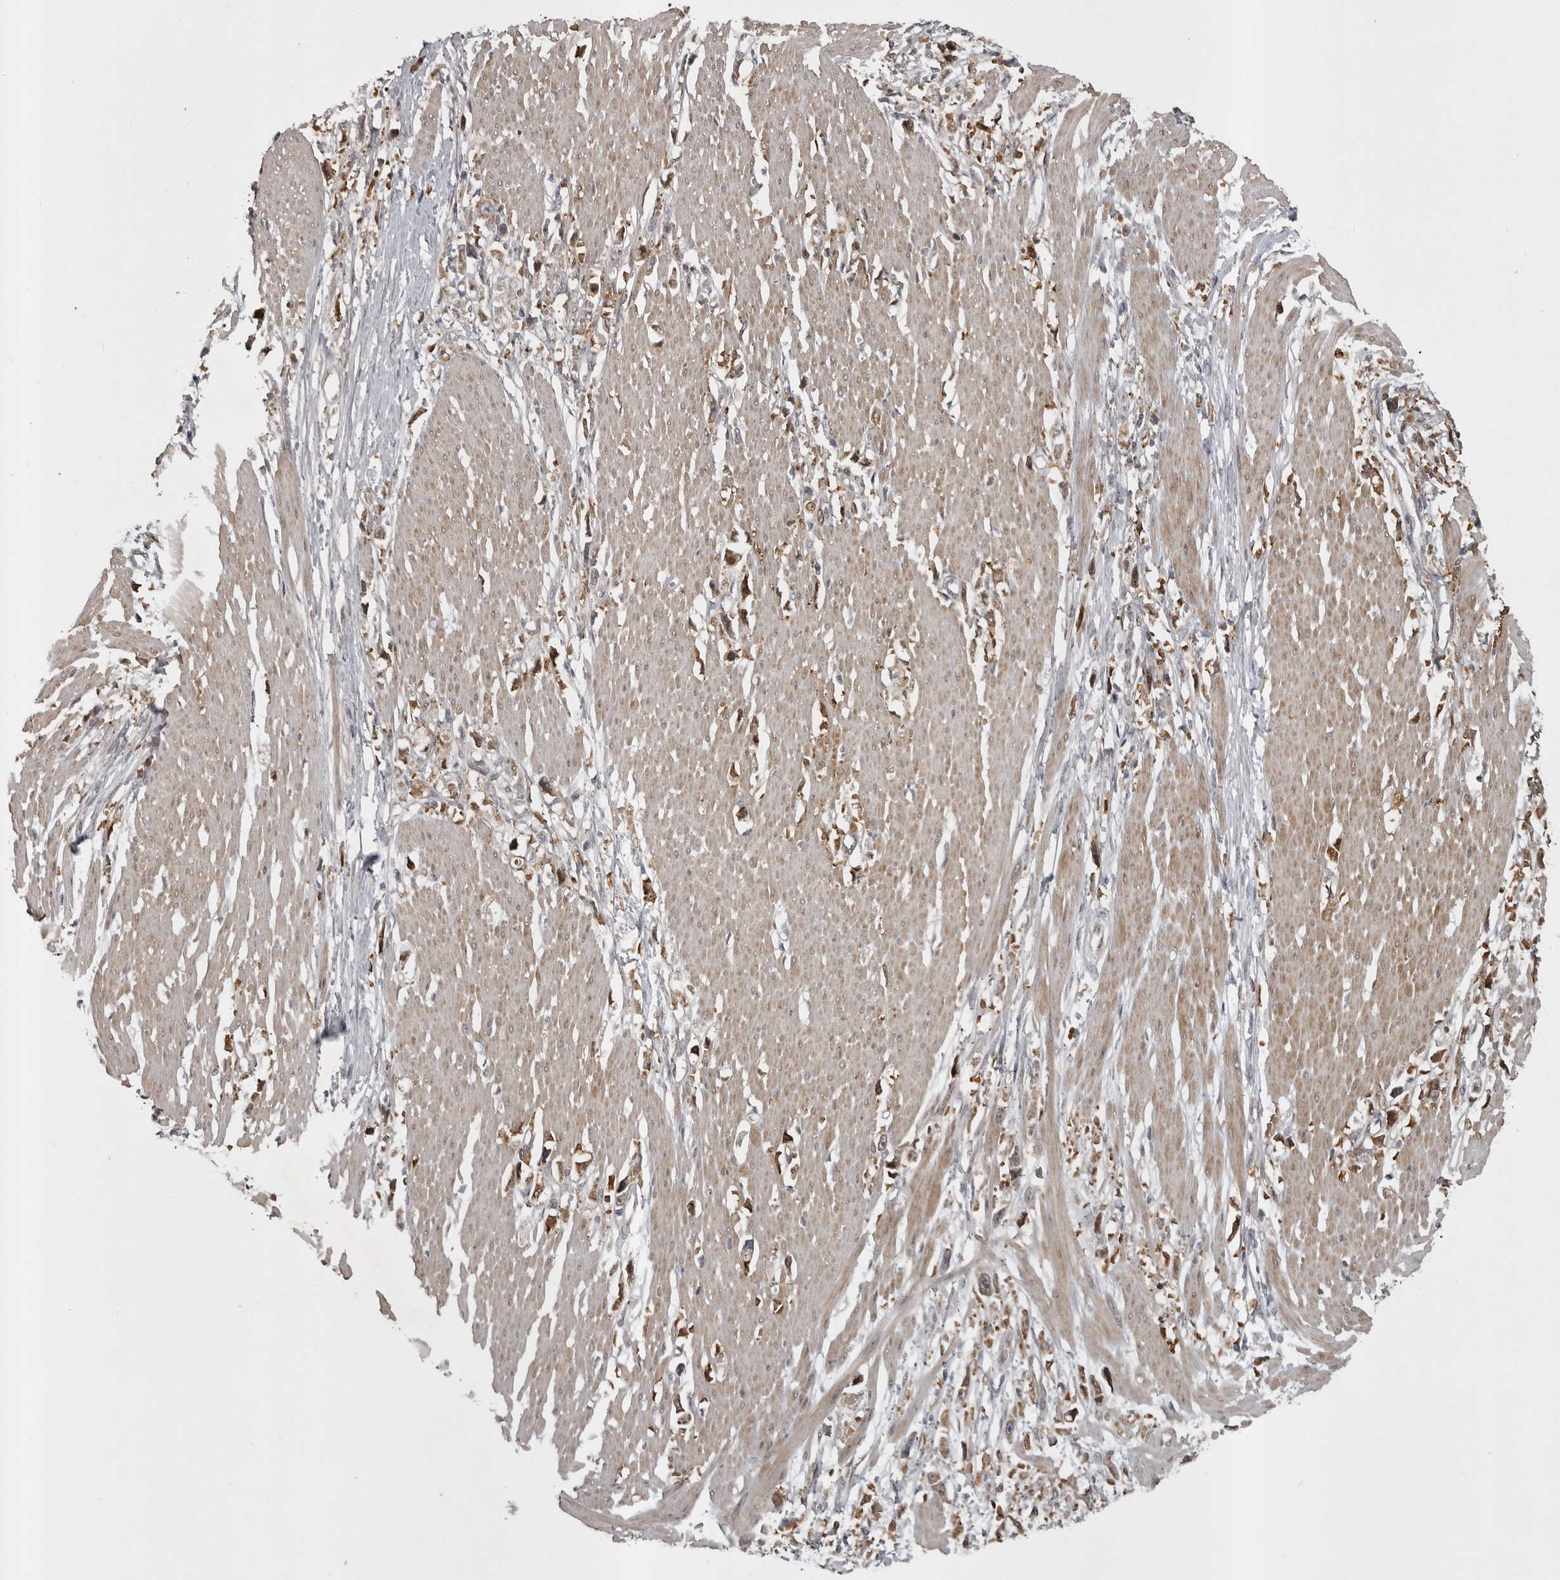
{"staining": {"intensity": "moderate", "quantity": ">75%", "location": "cytoplasmic/membranous,nuclear"}, "tissue": "stomach cancer", "cell_type": "Tumor cells", "image_type": "cancer", "snomed": [{"axis": "morphology", "description": "Adenocarcinoma, NOS"}, {"axis": "topography", "description": "Stomach"}], "caption": "The immunohistochemical stain highlights moderate cytoplasmic/membranous and nuclear staining in tumor cells of stomach cancer (adenocarcinoma) tissue.", "gene": "SNX16", "patient": {"sex": "female", "age": 59}}